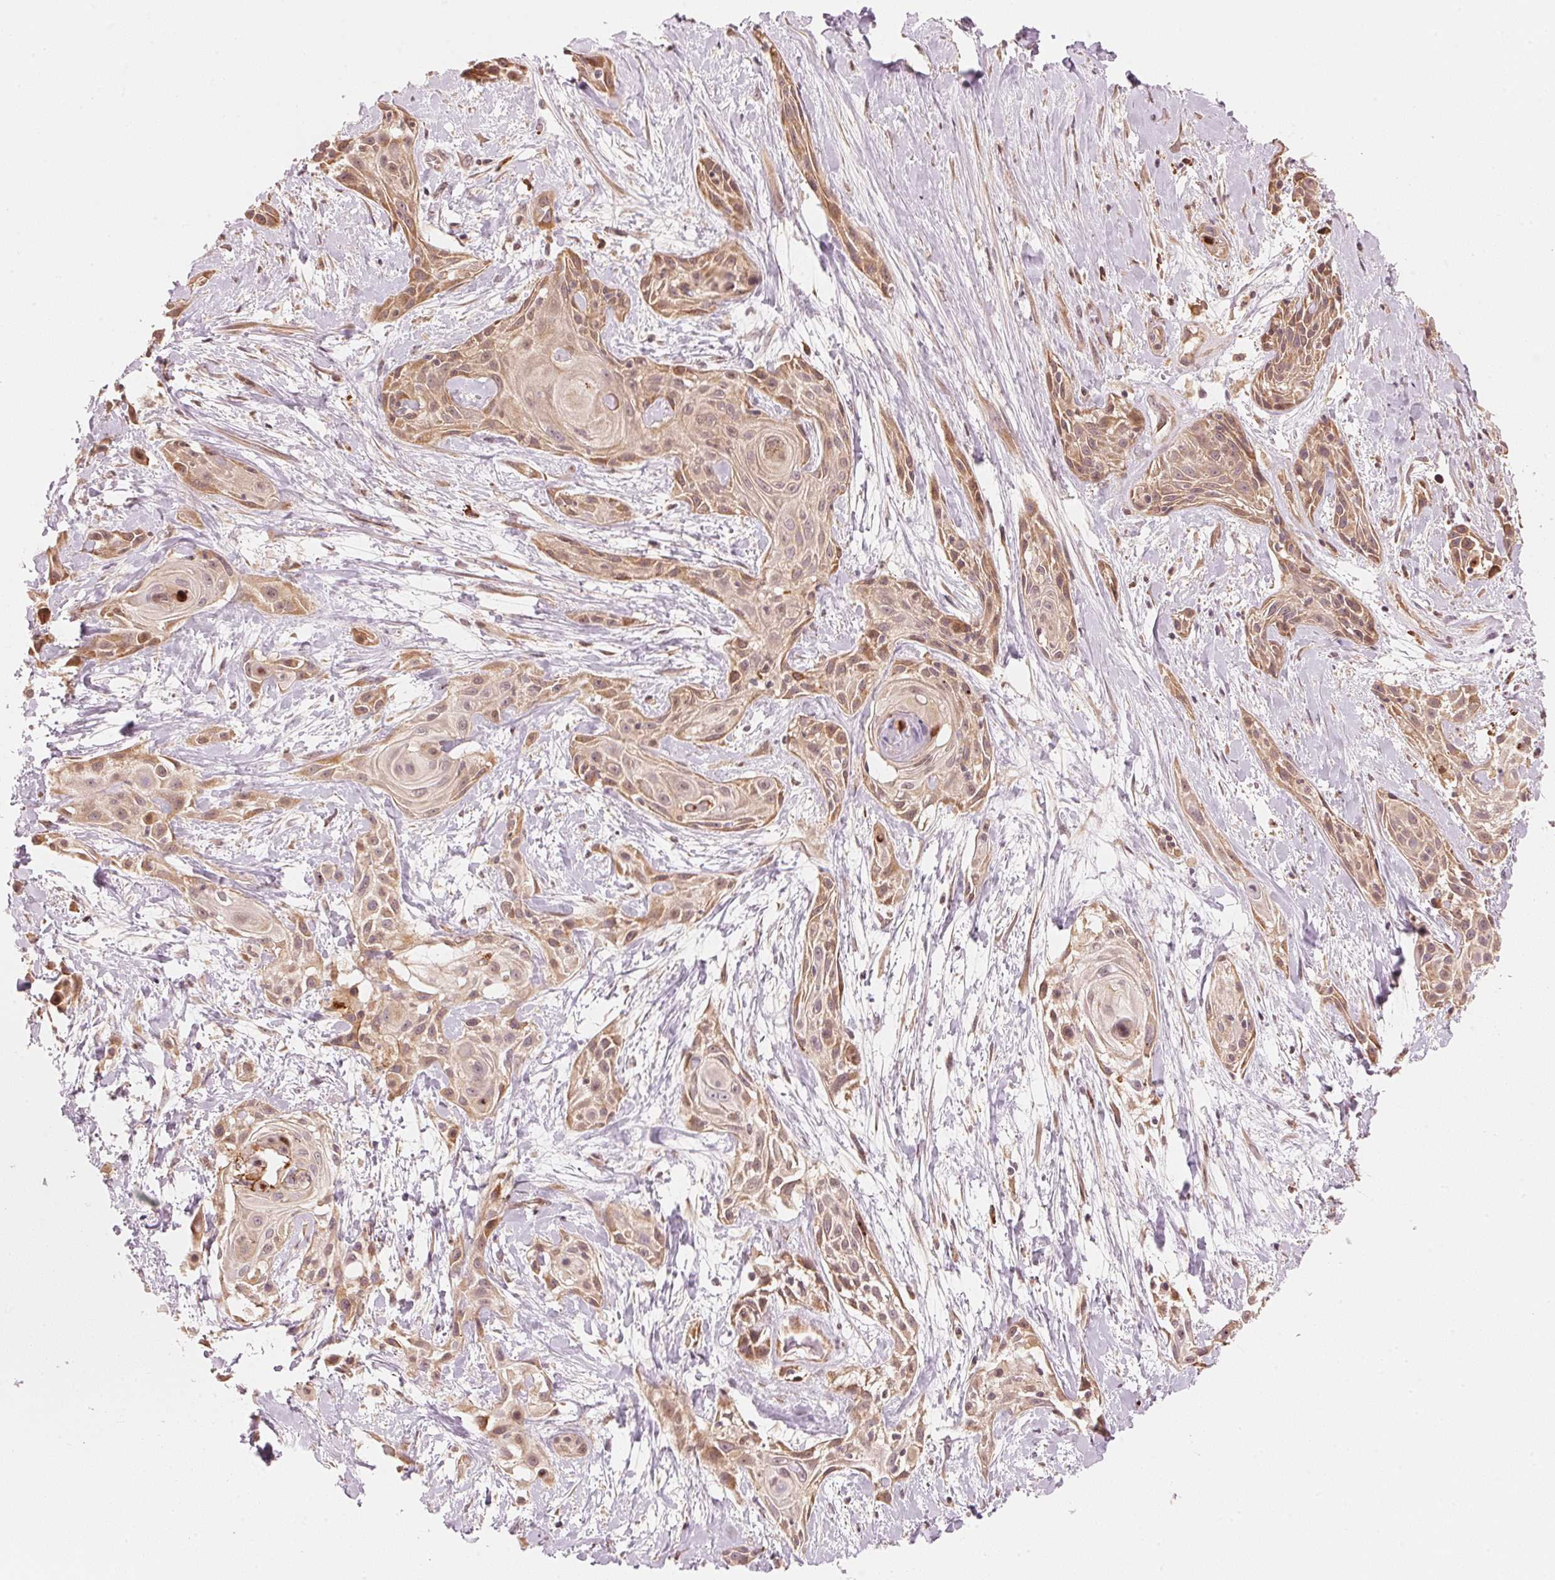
{"staining": {"intensity": "moderate", "quantity": ">75%", "location": "cytoplasmic/membranous"}, "tissue": "skin cancer", "cell_type": "Tumor cells", "image_type": "cancer", "snomed": [{"axis": "morphology", "description": "Squamous cell carcinoma, NOS"}, {"axis": "topography", "description": "Skin"}, {"axis": "topography", "description": "Anal"}], "caption": "A high-resolution photomicrograph shows IHC staining of squamous cell carcinoma (skin), which shows moderate cytoplasmic/membranous expression in about >75% of tumor cells.", "gene": "PRKN", "patient": {"sex": "male", "age": 64}}